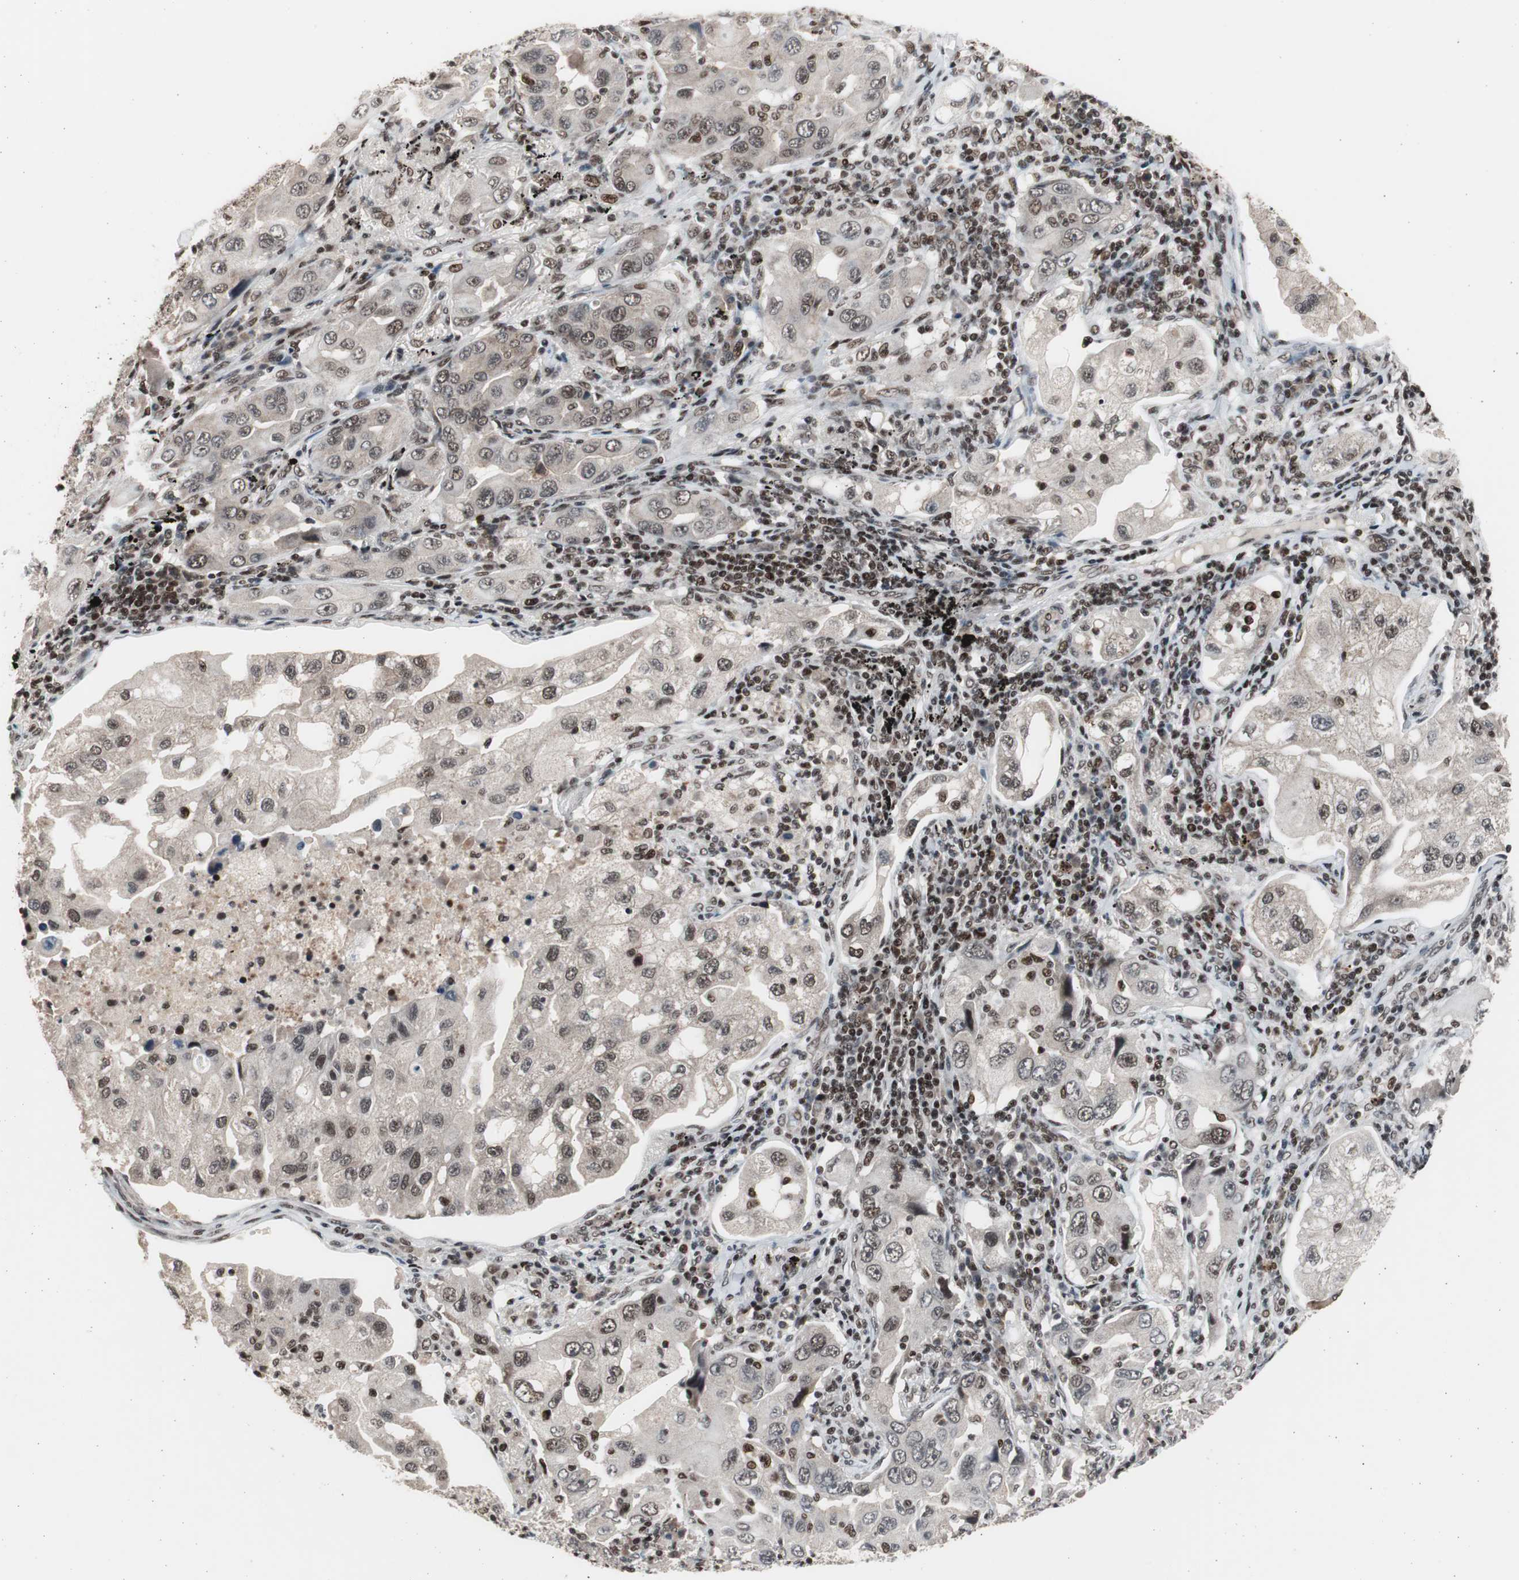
{"staining": {"intensity": "moderate", "quantity": "25%-75%", "location": "nuclear"}, "tissue": "lung cancer", "cell_type": "Tumor cells", "image_type": "cancer", "snomed": [{"axis": "morphology", "description": "Adenocarcinoma, NOS"}, {"axis": "topography", "description": "Lung"}], "caption": "Approximately 25%-75% of tumor cells in lung adenocarcinoma exhibit moderate nuclear protein positivity as visualized by brown immunohistochemical staining.", "gene": "RPA1", "patient": {"sex": "female", "age": 65}}